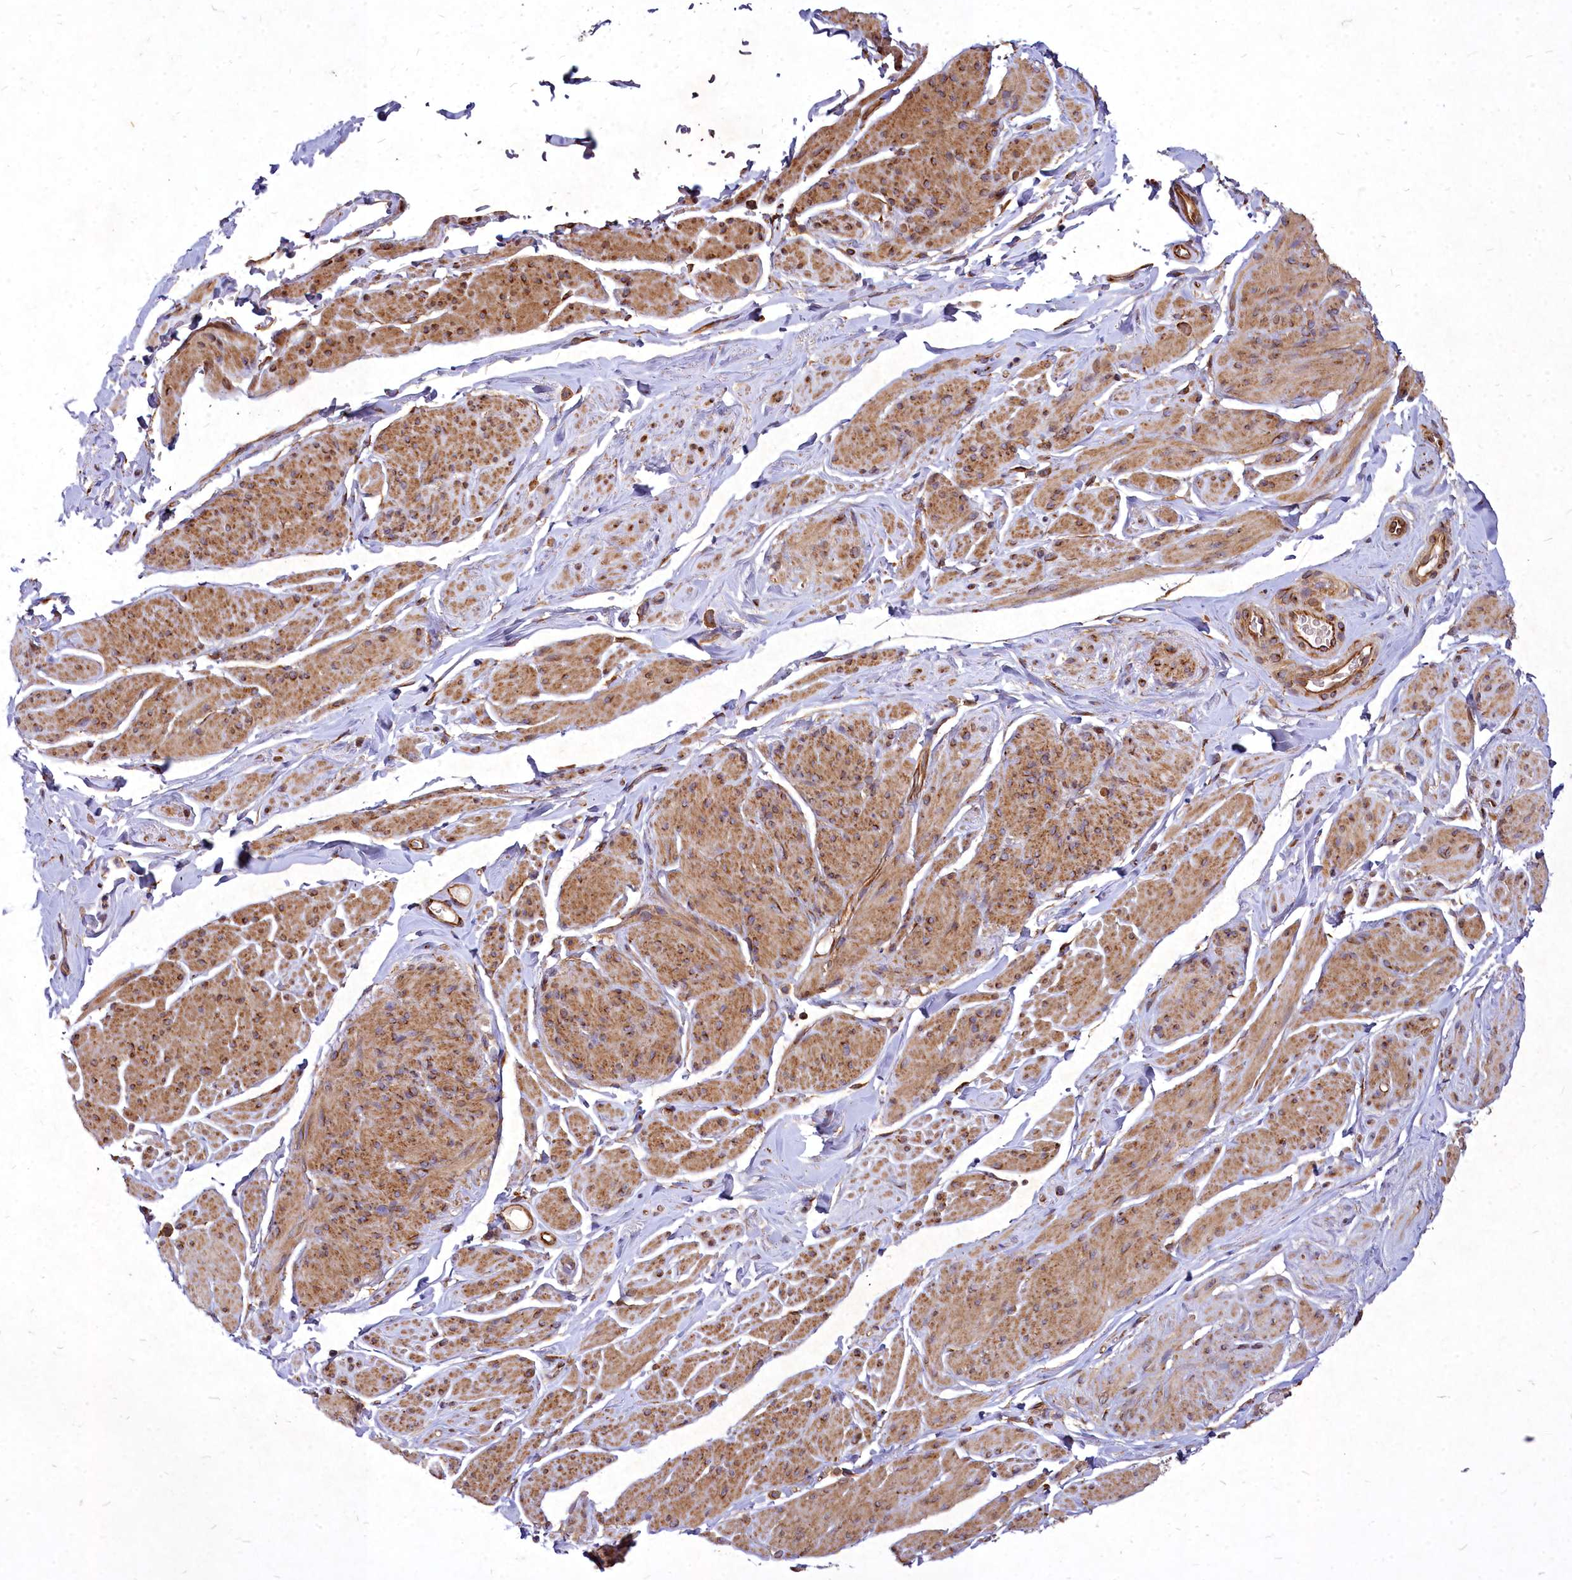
{"staining": {"intensity": "moderate", "quantity": "25%-75%", "location": "cytoplasmic/membranous"}, "tissue": "smooth muscle", "cell_type": "Smooth muscle cells", "image_type": "normal", "snomed": [{"axis": "morphology", "description": "Normal tissue, NOS"}, {"axis": "topography", "description": "Smooth muscle"}, {"axis": "topography", "description": "Peripheral nerve tissue"}], "caption": "An image showing moderate cytoplasmic/membranous positivity in about 25%-75% of smooth muscle cells in benign smooth muscle, as visualized by brown immunohistochemical staining.", "gene": "SKA1", "patient": {"sex": "male", "age": 69}}